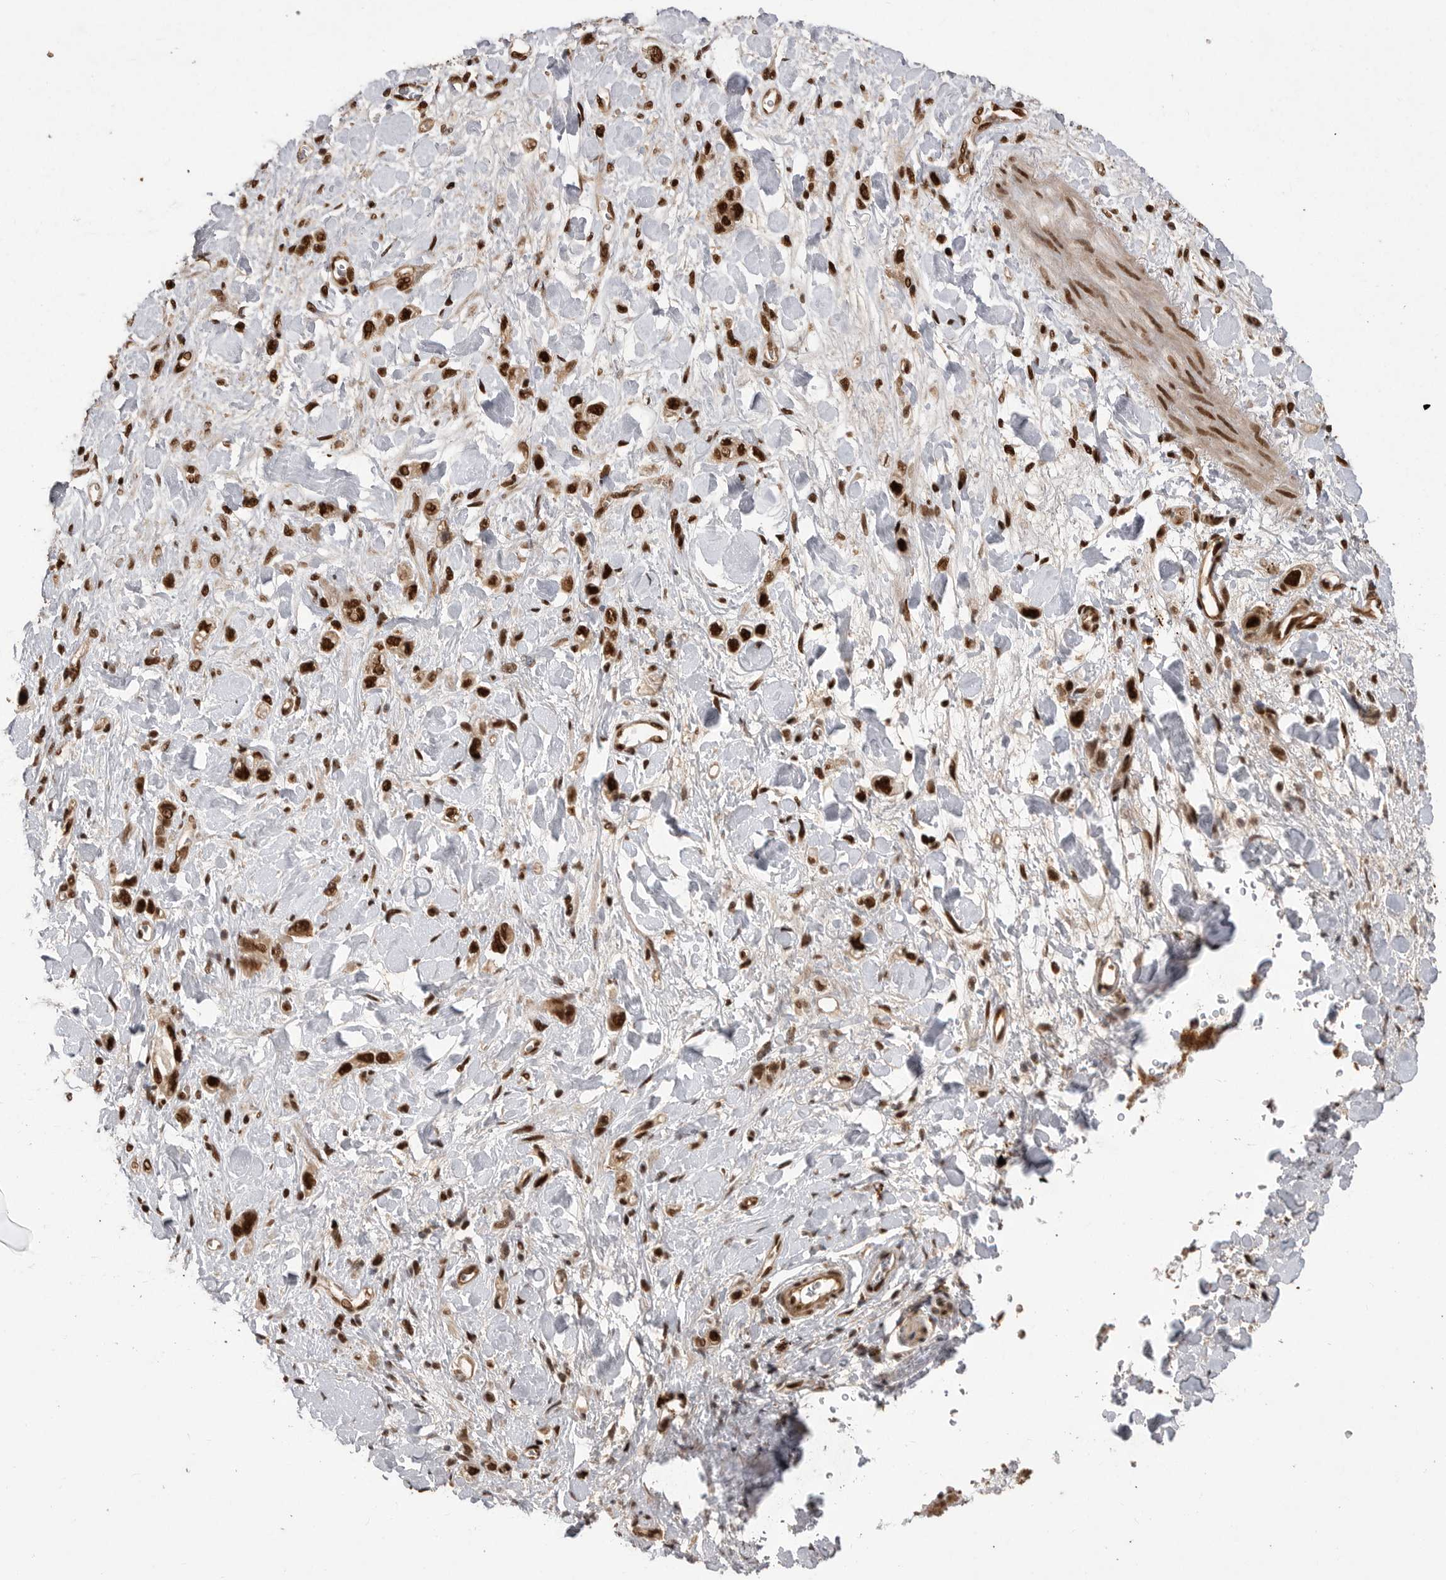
{"staining": {"intensity": "strong", "quantity": ">75%", "location": "nuclear"}, "tissue": "stomach cancer", "cell_type": "Tumor cells", "image_type": "cancer", "snomed": [{"axis": "morphology", "description": "Adenocarcinoma, NOS"}, {"axis": "topography", "description": "Stomach"}], "caption": "Stomach cancer (adenocarcinoma) stained for a protein reveals strong nuclear positivity in tumor cells. (DAB IHC, brown staining for protein, blue staining for nuclei).", "gene": "PPP1R8", "patient": {"sex": "female", "age": 65}}